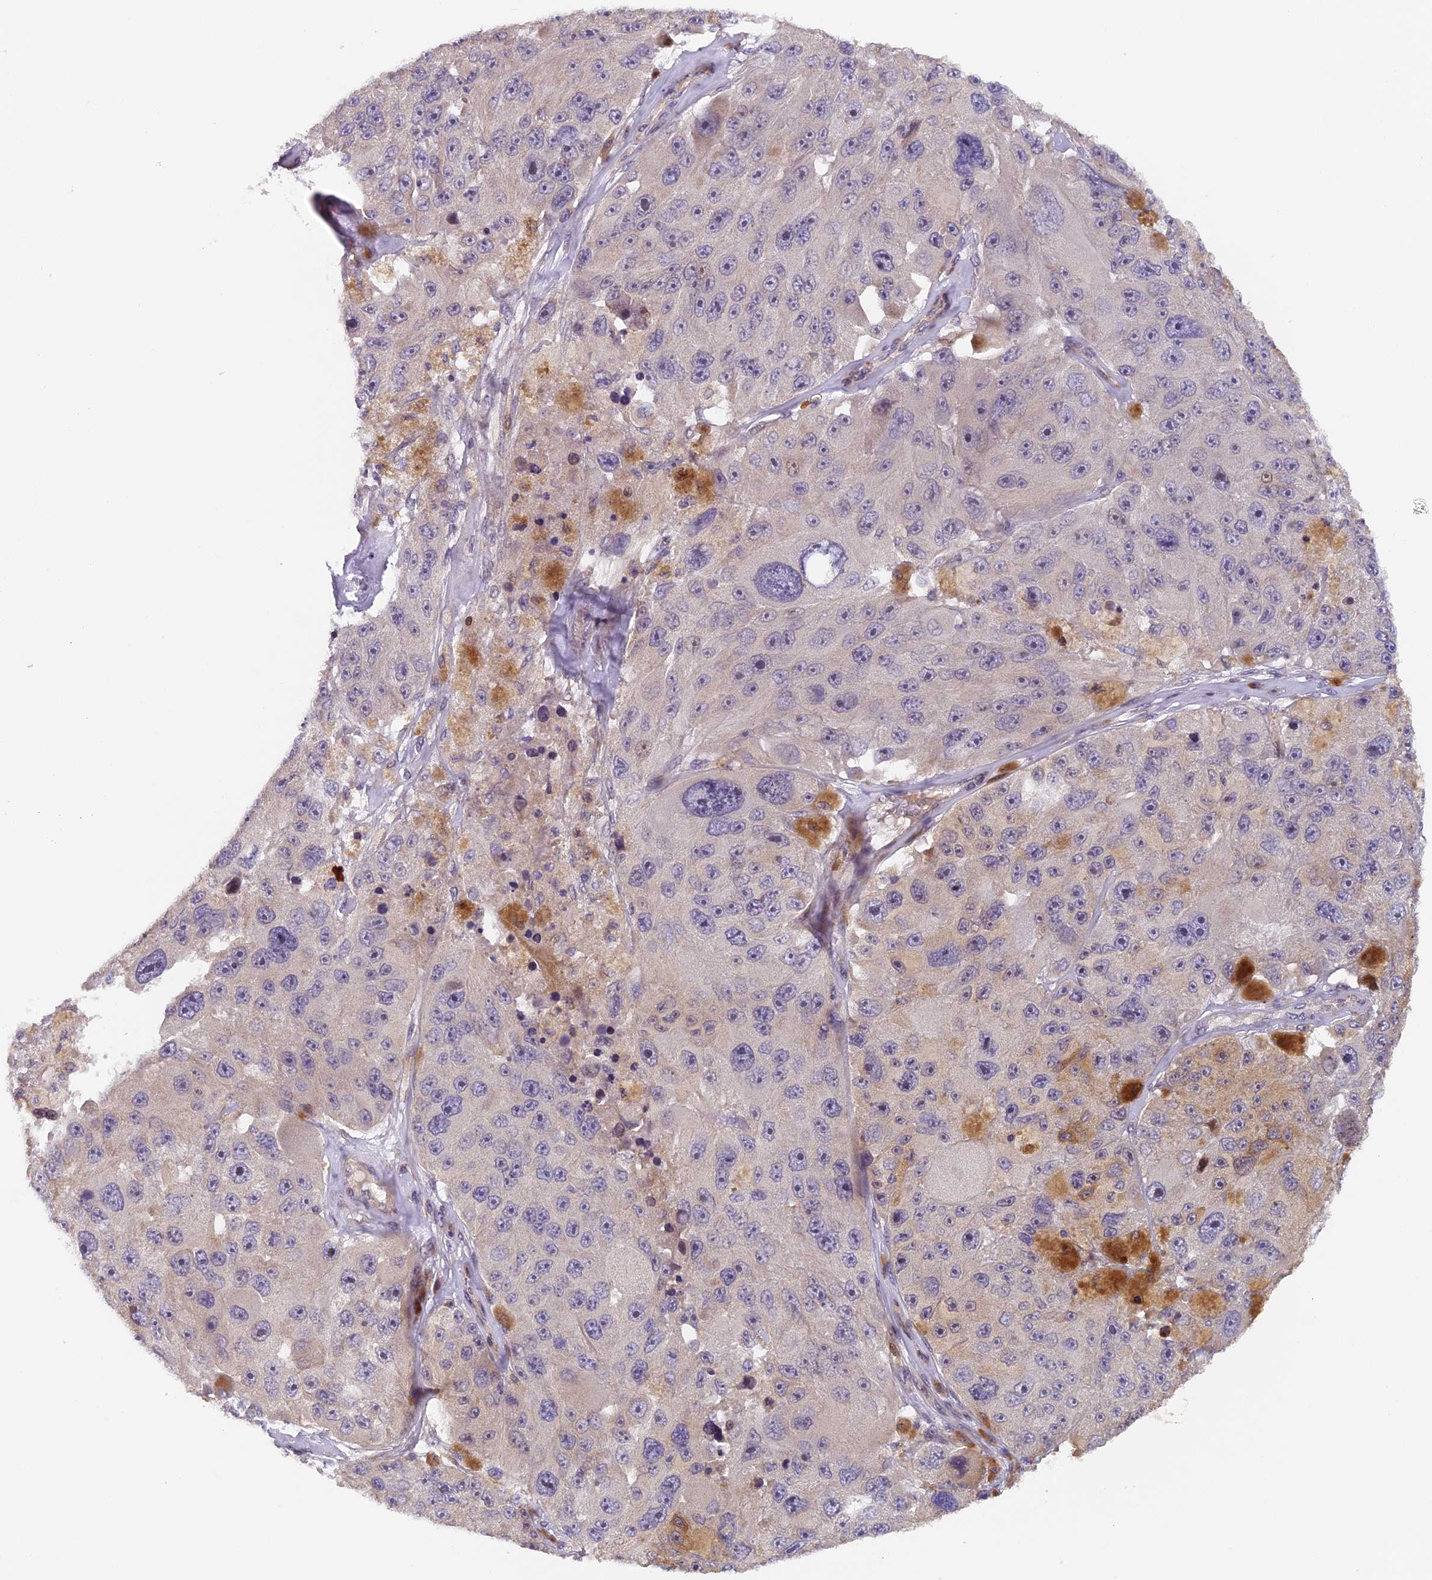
{"staining": {"intensity": "negative", "quantity": "none", "location": "none"}, "tissue": "melanoma", "cell_type": "Tumor cells", "image_type": "cancer", "snomed": [{"axis": "morphology", "description": "Malignant melanoma, Metastatic site"}, {"axis": "topography", "description": "Lymph node"}], "caption": "Tumor cells show no significant protein staining in malignant melanoma (metastatic site).", "gene": "RAB28", "patient": {"sex": "male", "age": 62}}